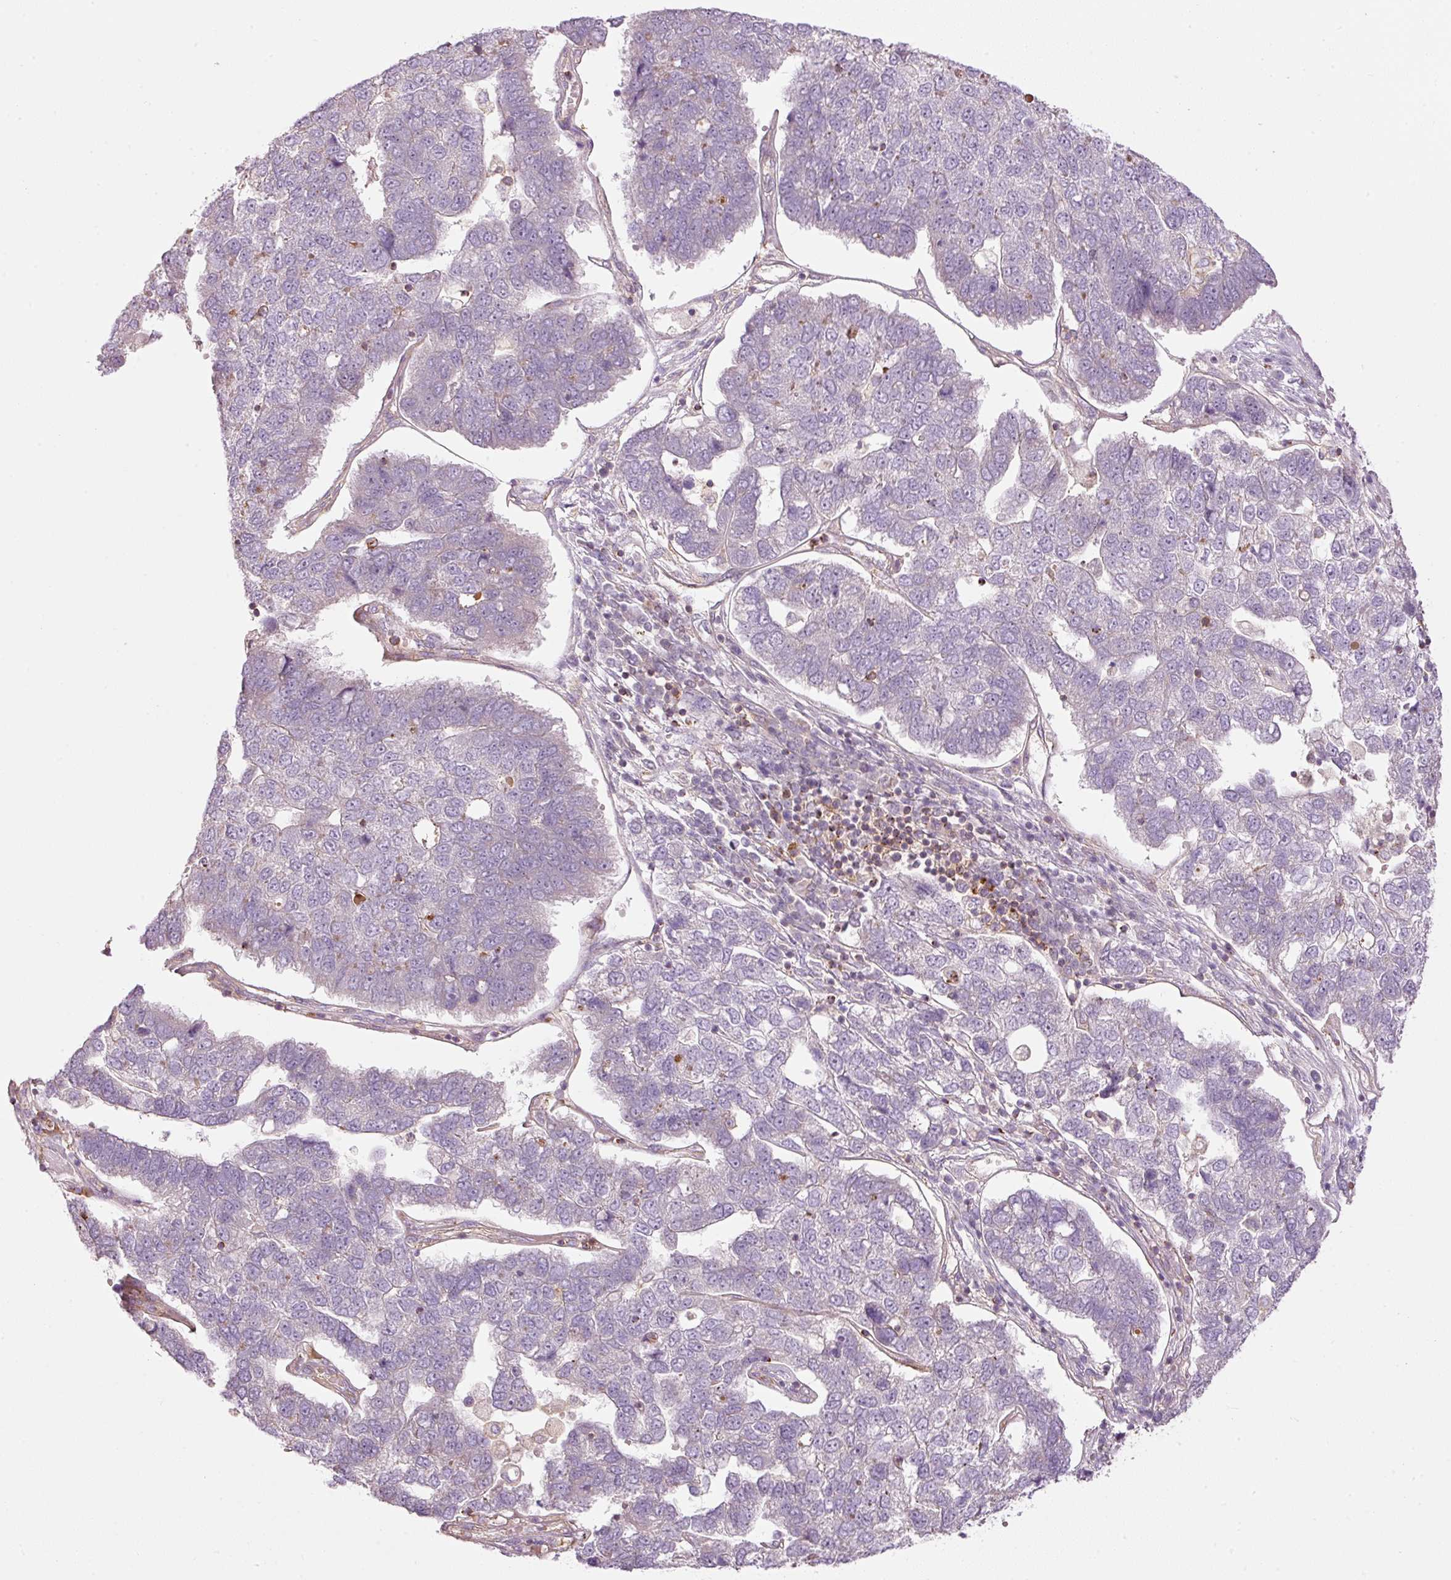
{"staining": {"intensity": "negative", "quantity": "none", "location": "none"}, "tissue": "pancreatic cancer", "cell_type": "Tumor cells", "image_type": "cancer", "snomed": [{"axis": "morphology", "description": "Adenocarcinoma, NOS"}, {"axis": "topography", "description": "Pancreas"}], "caption": "The histopathology image demonstrates no significant staining in tumor cells of adenocarcinoma (pancreatic). The staining was performed using DAB (3,3'-diaminobenzidine) to visualize the protein expression in brown, while the nuclei were stained in blue with hematoxylin (Magnification: 20x).", "gene": "SIPA1", "patient": {"sex": "female", "age": 61}}